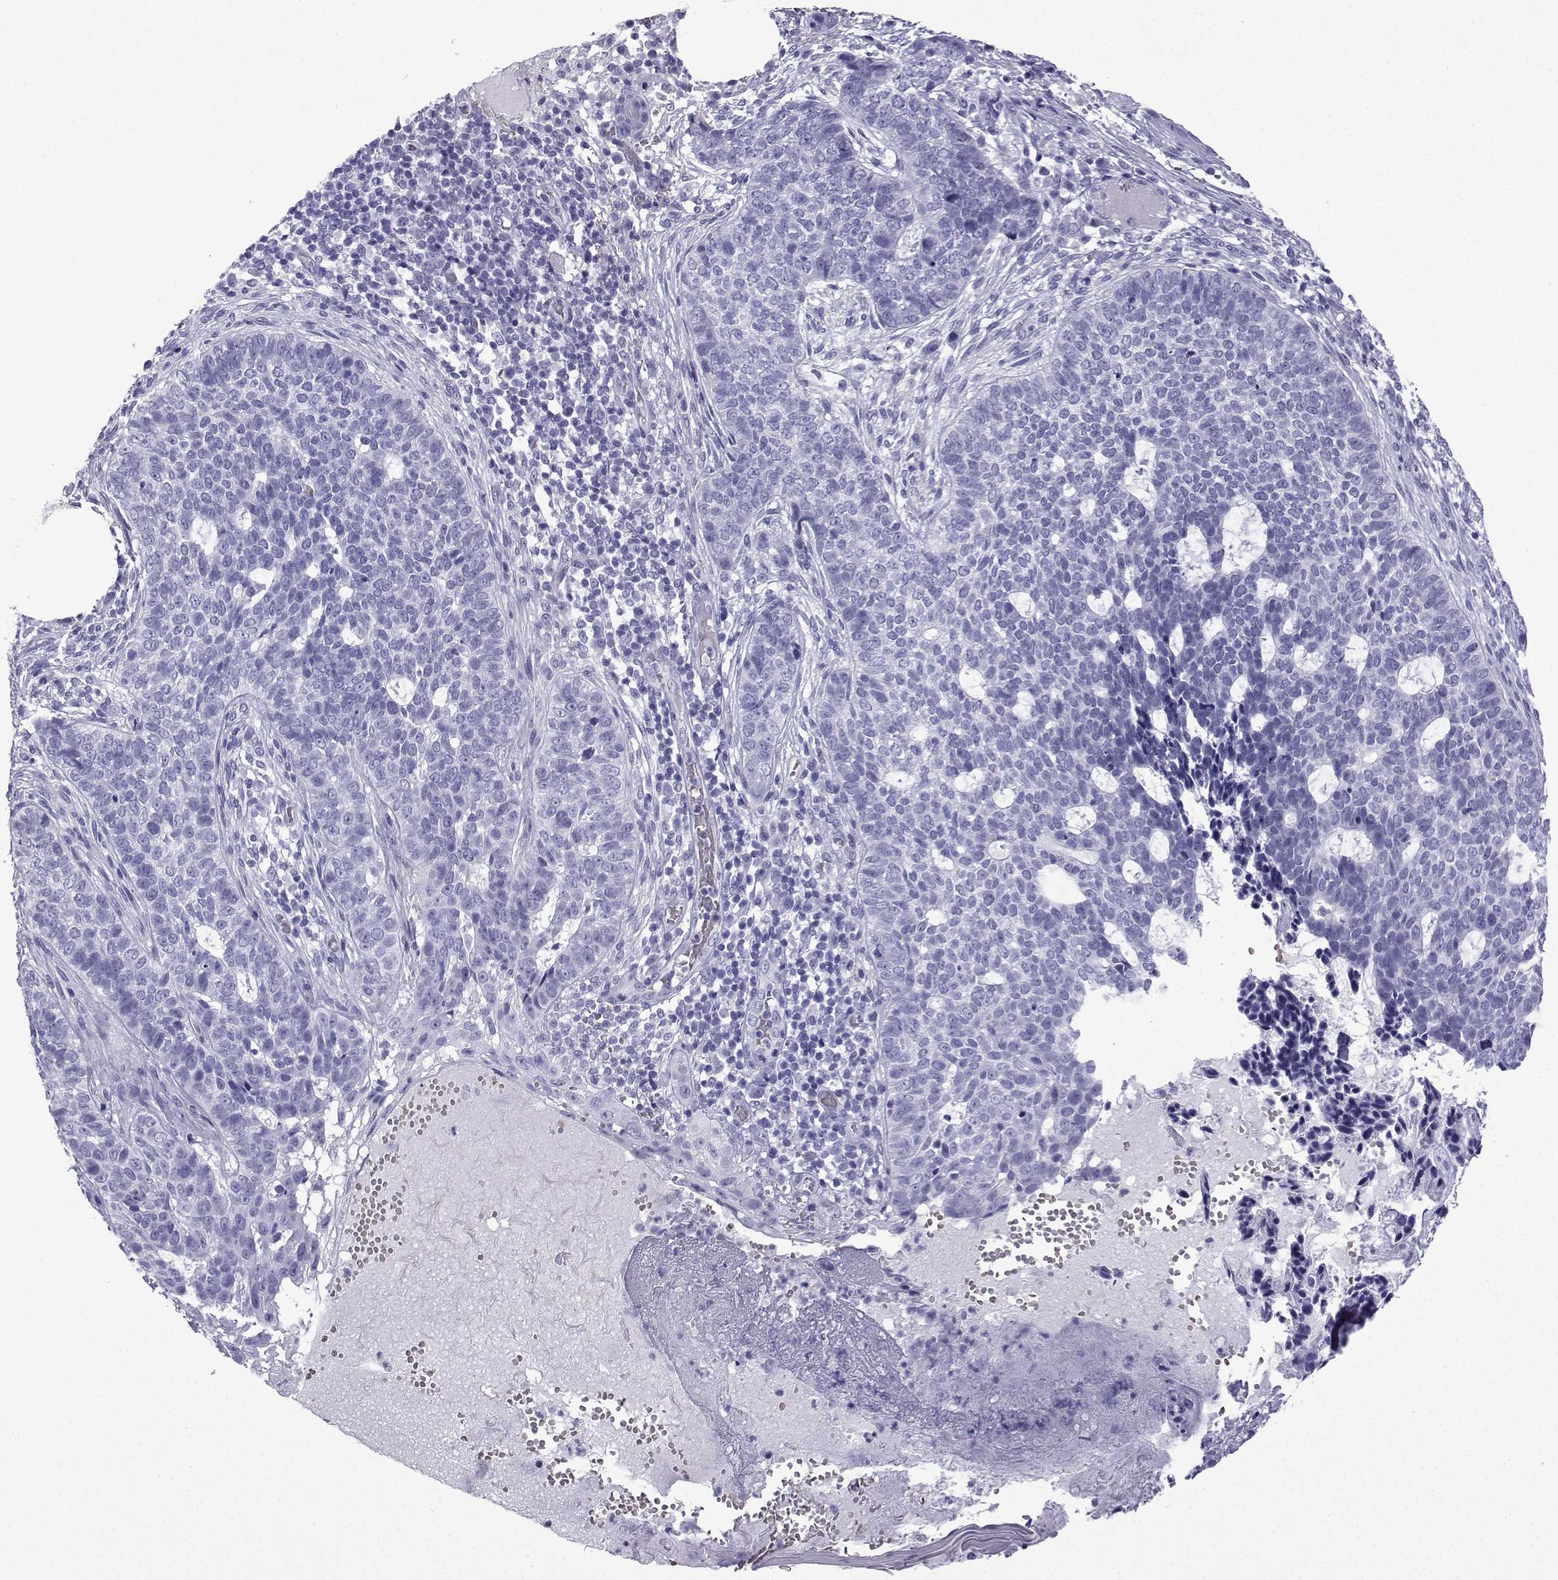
{"staining": {"intensity": "negative", "quantity": "none", "location": "none"}, "tissue": "skin cancer", "cell_type": "Tumor cells", "image_type": "cancer", "snomed": [{"axis": "morphology", "description": "Basal cell carcinoma"}, {"axis": "topography", "description": "Skin"}], "caption": "Tumor cells are negative for brown protein staining in skin cancer.", "gene": "TRIM46", "patient": {"sex": "female", "age": 69}}